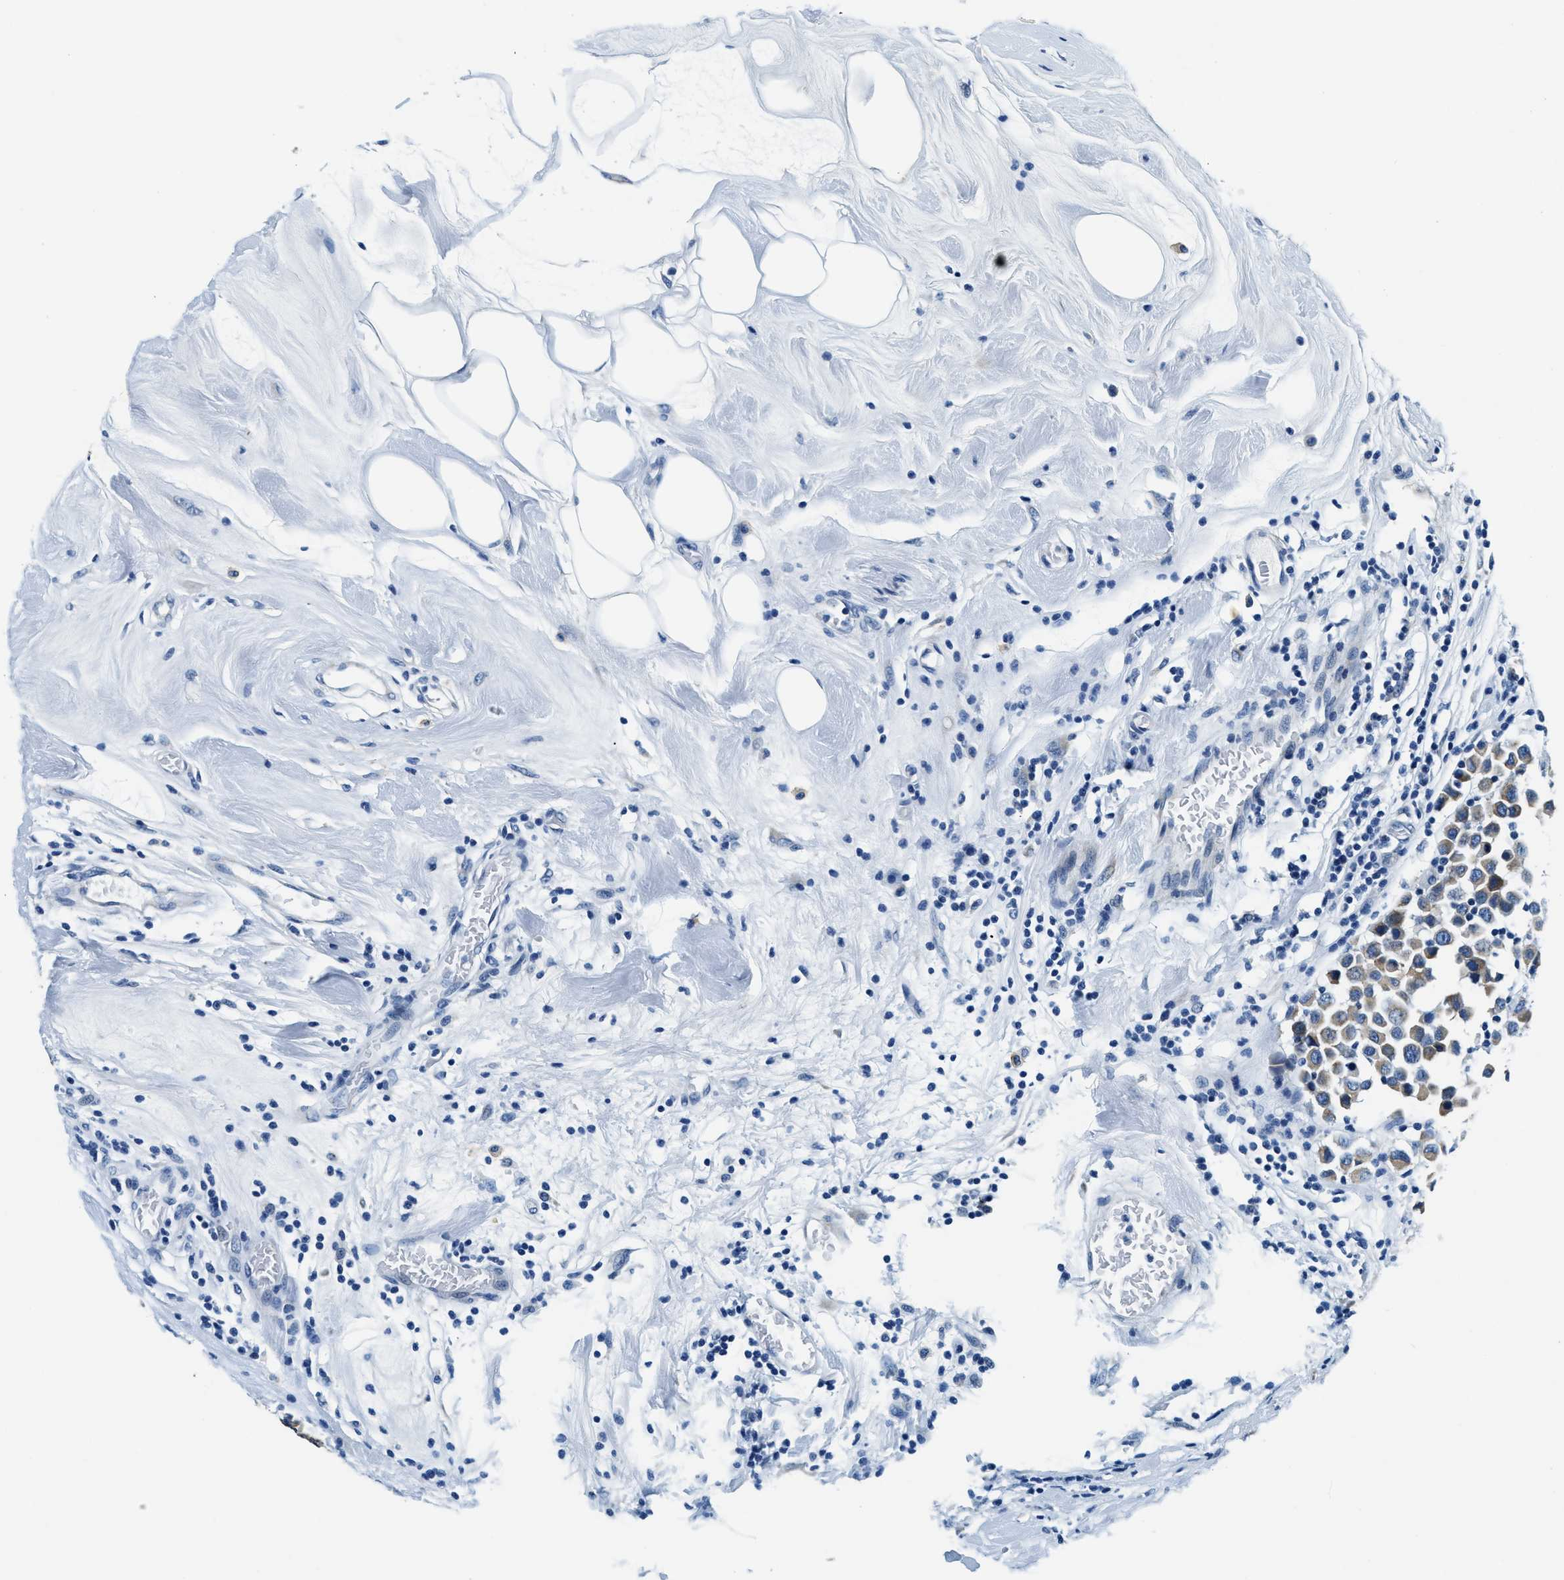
{"staining": {"intensity": "moderate", "quantity": ">75%", "location": "cytoplasmic/membranous"}, "tissue": "breast cancer", "cell_type": "Tumor cells", "image_type": "cancer", "snomed": [{"axis": "morphology", "description": "Duct carcinoma"}, {"axis": "topography", "description": "Breast"}], "caption": "A photomicrograph of invasive ductal carcinoma (breast) stained for a protein exhibits moderate cytoplasmic/membranous brown staining in tumor cells.", "gene": "UBAC2", "patient": {"sex": "female", "age": 61}}